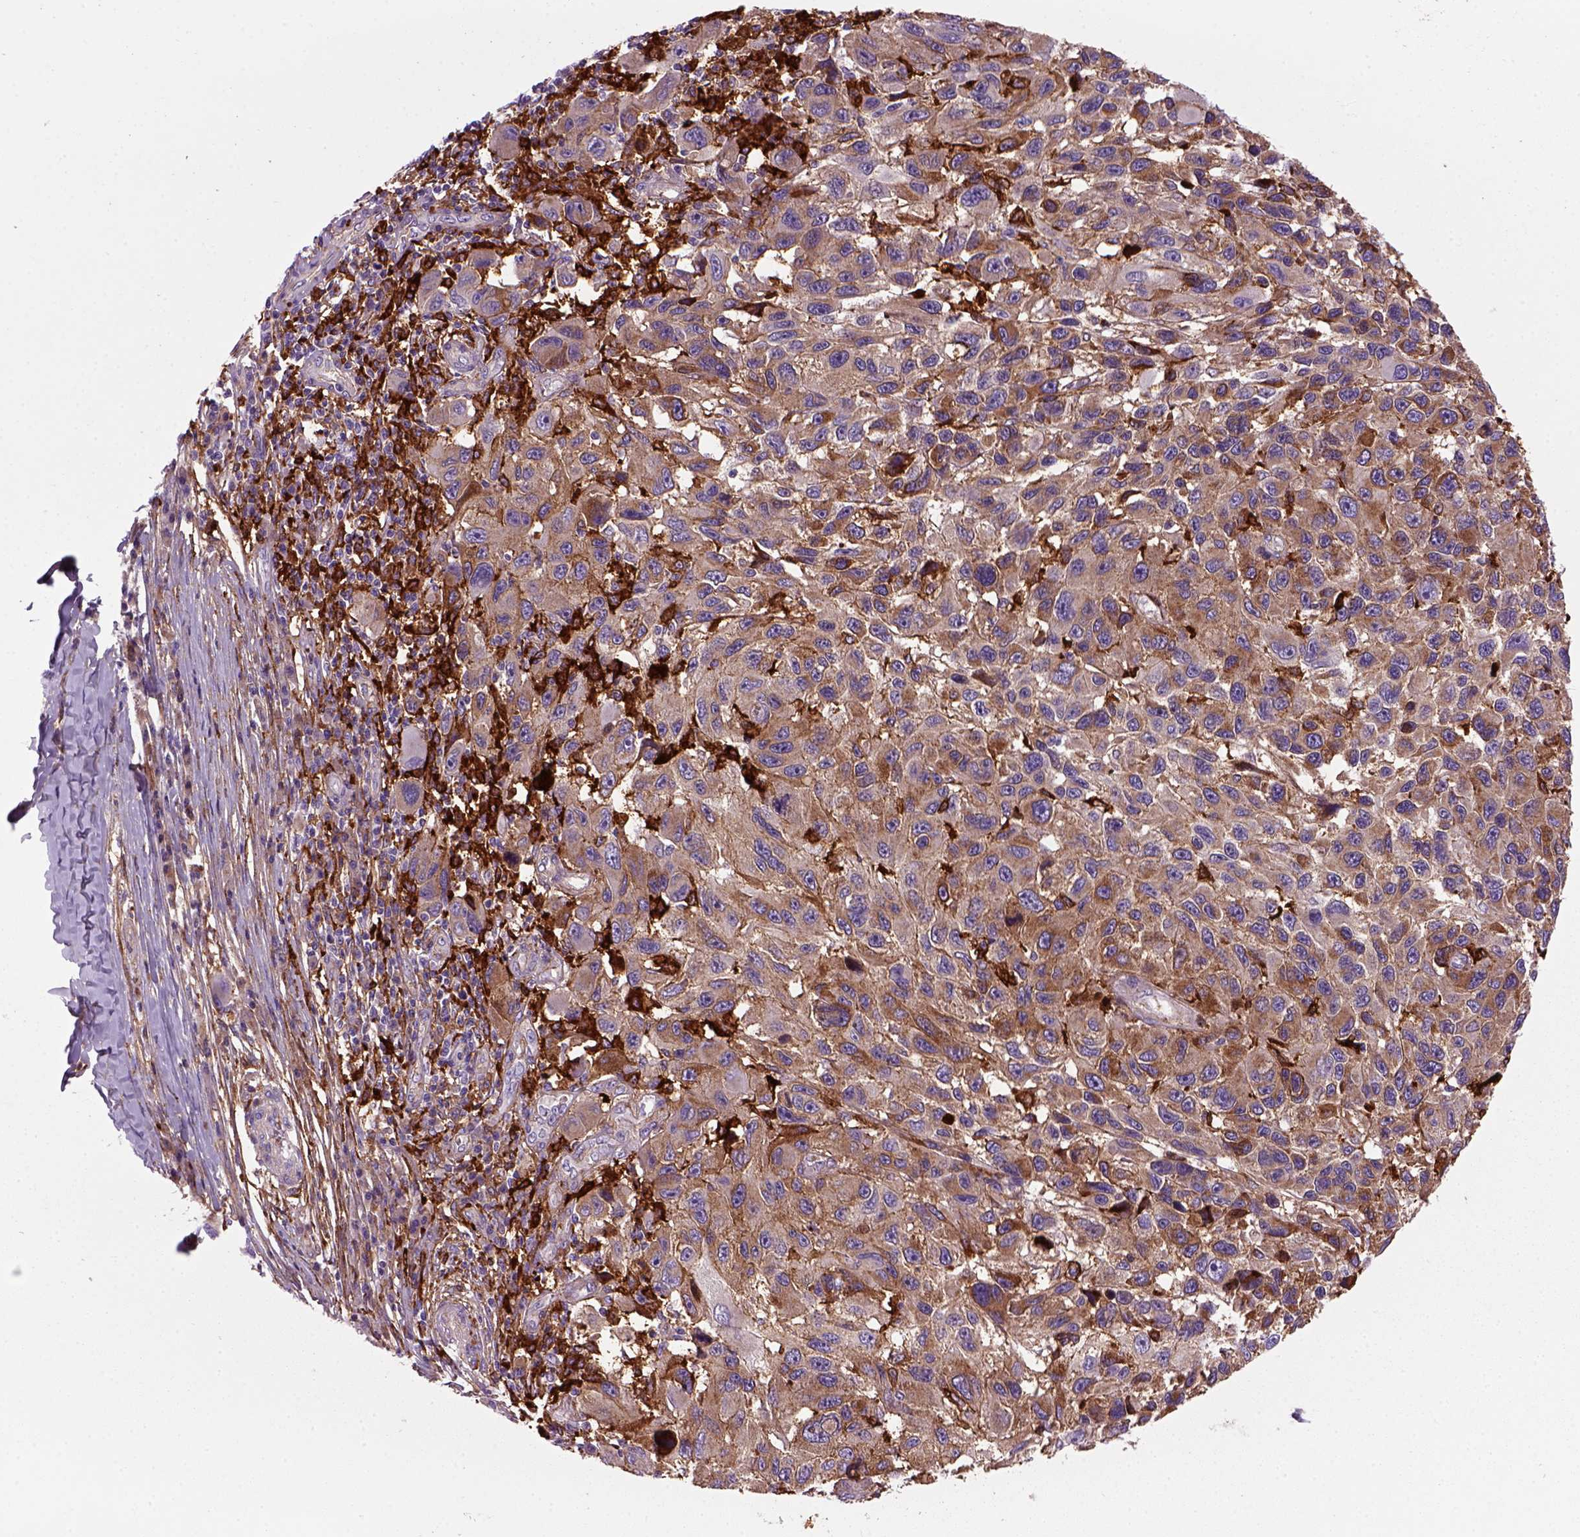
{"staining": {"intensity": "moderate", "quantity": ">75%", "location": "cytoplasmic/membranous"}, "tissue": "melanoma", "cell_type": "Tumor cells", "image_type": "cancer", "snomed": [{"axis": "morphology", "description": "Malignant melanoma, NOS"}, {"axis": "topography", "description": "Skin"}], "caption": "Immunohistochemistry staining of malignant melanoma, which exhibits medium levels of moderate cytoplasmic/membranous expression in about >75% of tumor cells indicating moderate cytoplasmic/membranous protein positivity. The staining was performed using DAB (3,3'-diaminobenzidine) (brown) for protein detection and nuclei were counterstained in hematoxylin (blue).", "gene": "MARCKS", "patient": {"sex": "male", "age": 53}}